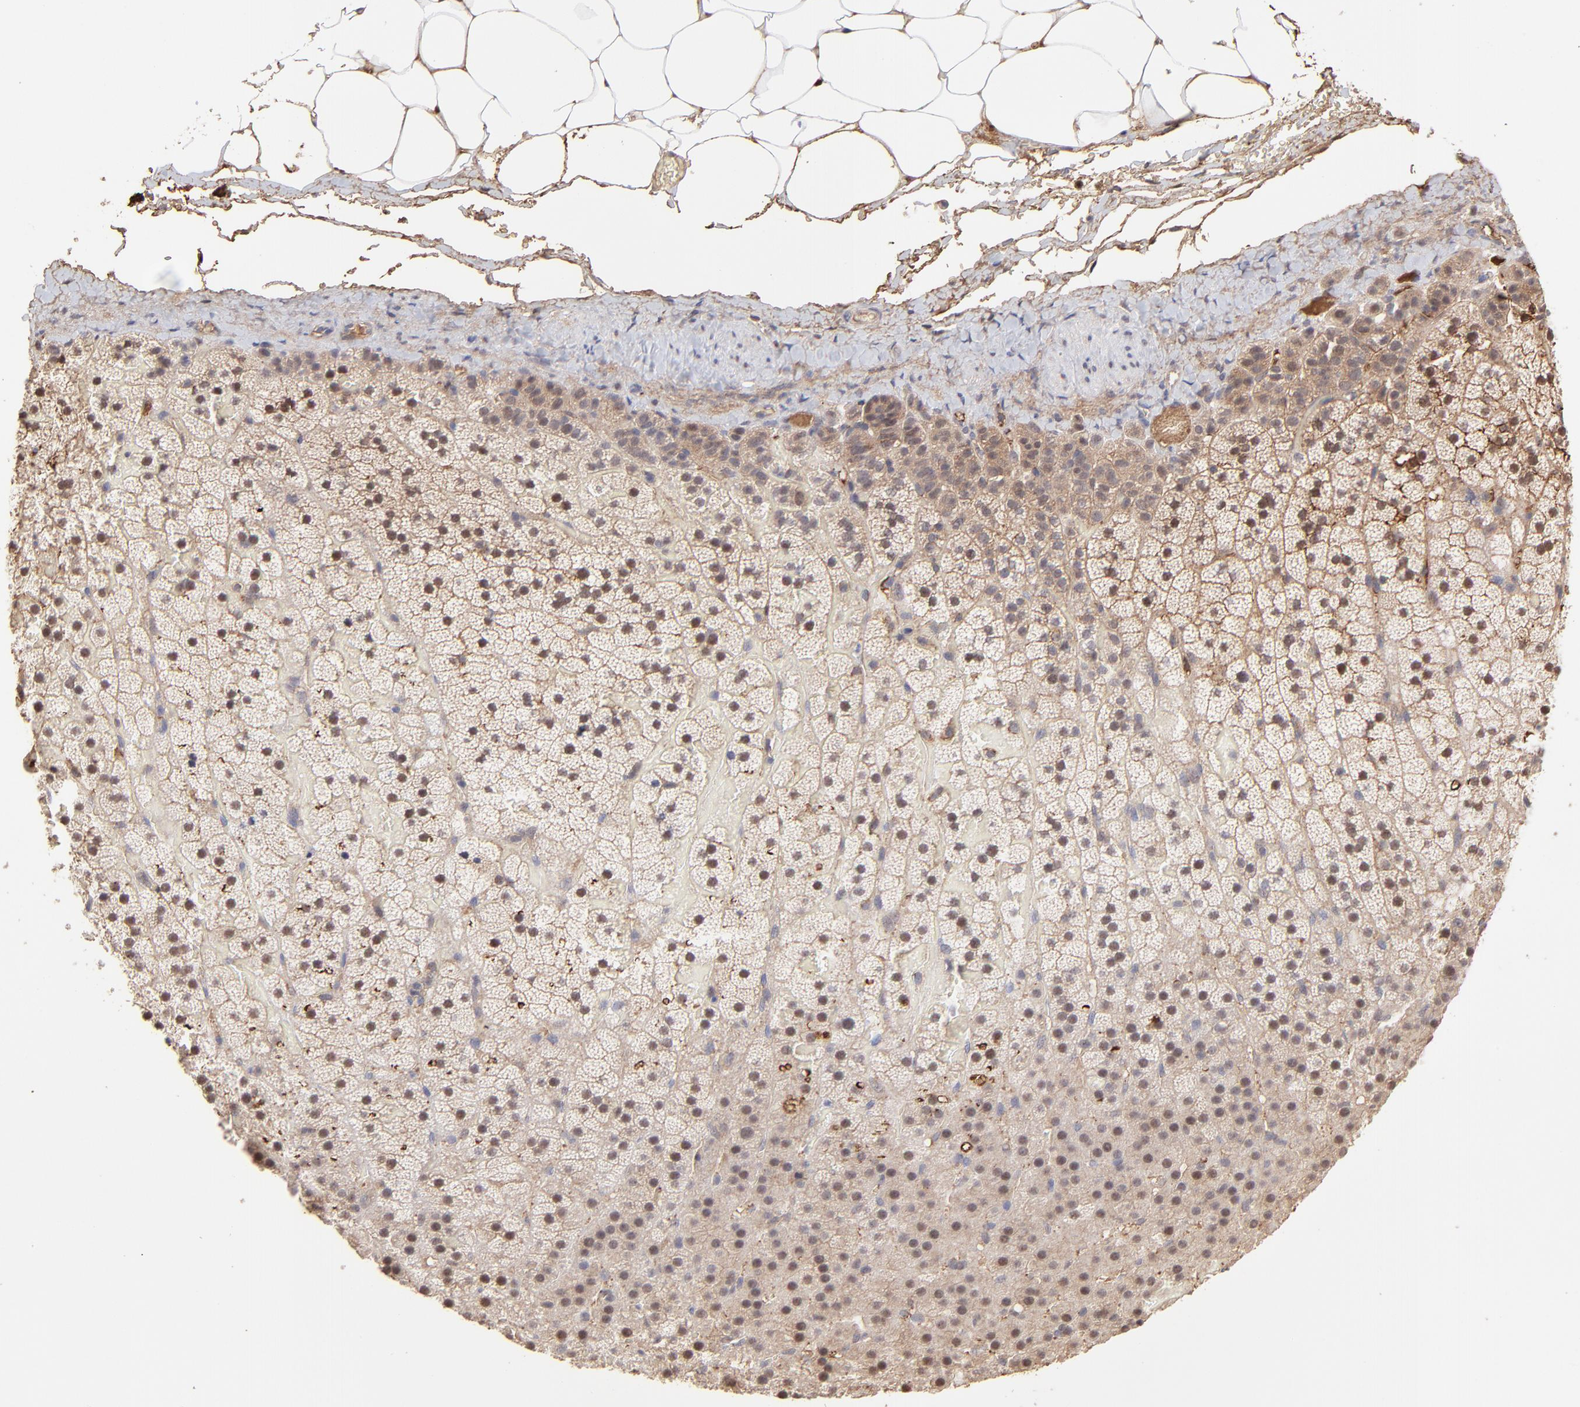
{"staining": {"intensity": "strong", "quantity": ">75%", "location": "cytoplasmic/membranous,nuclear"}, "tissue": "adrenal gland", "cell_type": "Glandular cells", "image_type": "normal", "snomed": [{"axis": "morphology", "description": "Normal tissue, NOS"}, {"axis": "topography", "description": "Adrenal gland"}], "caption": "This image shows immunohistochemistry staining of normal adrenal gland, with high strong cytoplasmic/membranous,nuclear staining in approximately >75% of glandular cells.", "gene": "PSMD14", "patient": {"sex": "male", "age": 35}}